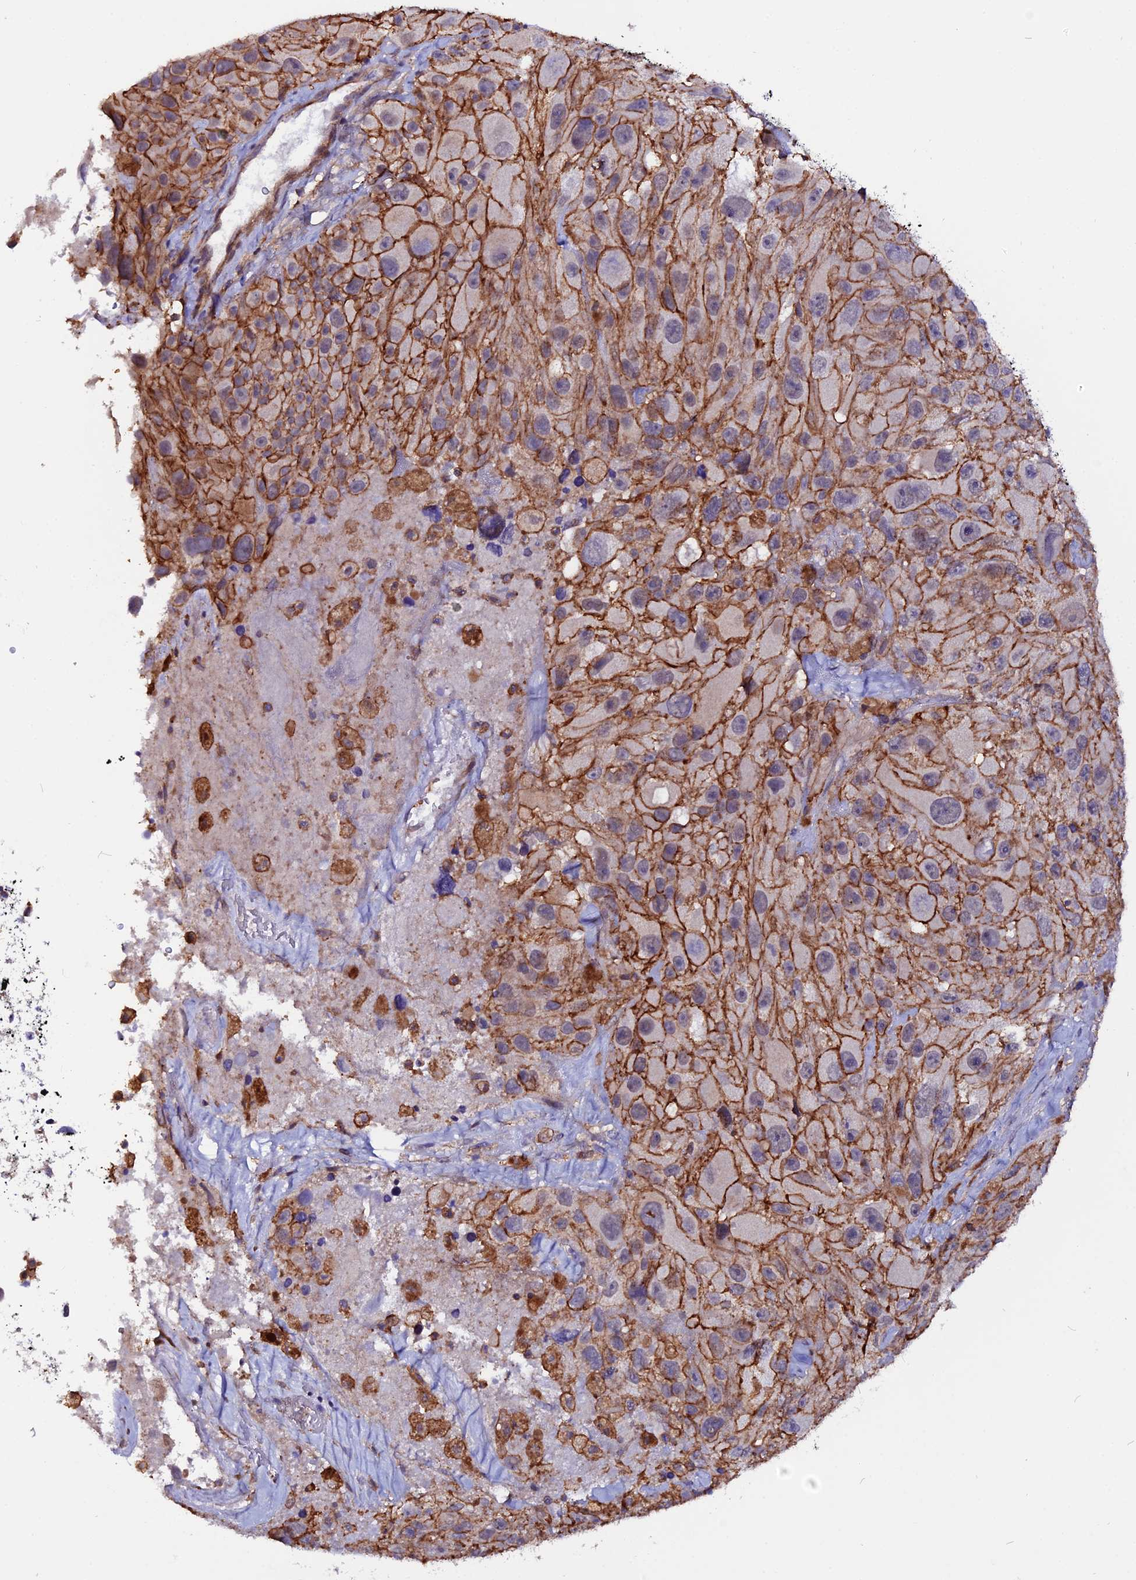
{"staining": {"intensity": "moderate", "quantity": ">75%", "location": "cytoplasmic/membranous"}, "tissue": "melanoma", "cell_type": "Tumor cells", "image_type": "cancer", "snomed": [{"axis": "morphology", "description": "Malignant melanoma, Metastatic site"}, {"axis": "topography", "description": "Lymph node"}], "caption": "Malignant melanoma (metastatic site) was stained to show a protein in brown. There is medium levels of moderate cytoplasmic/membranous positivity in about >75% of tumor cells.", "gene": "USP17L15", "patient": {"sex": "male", "age": 62}}